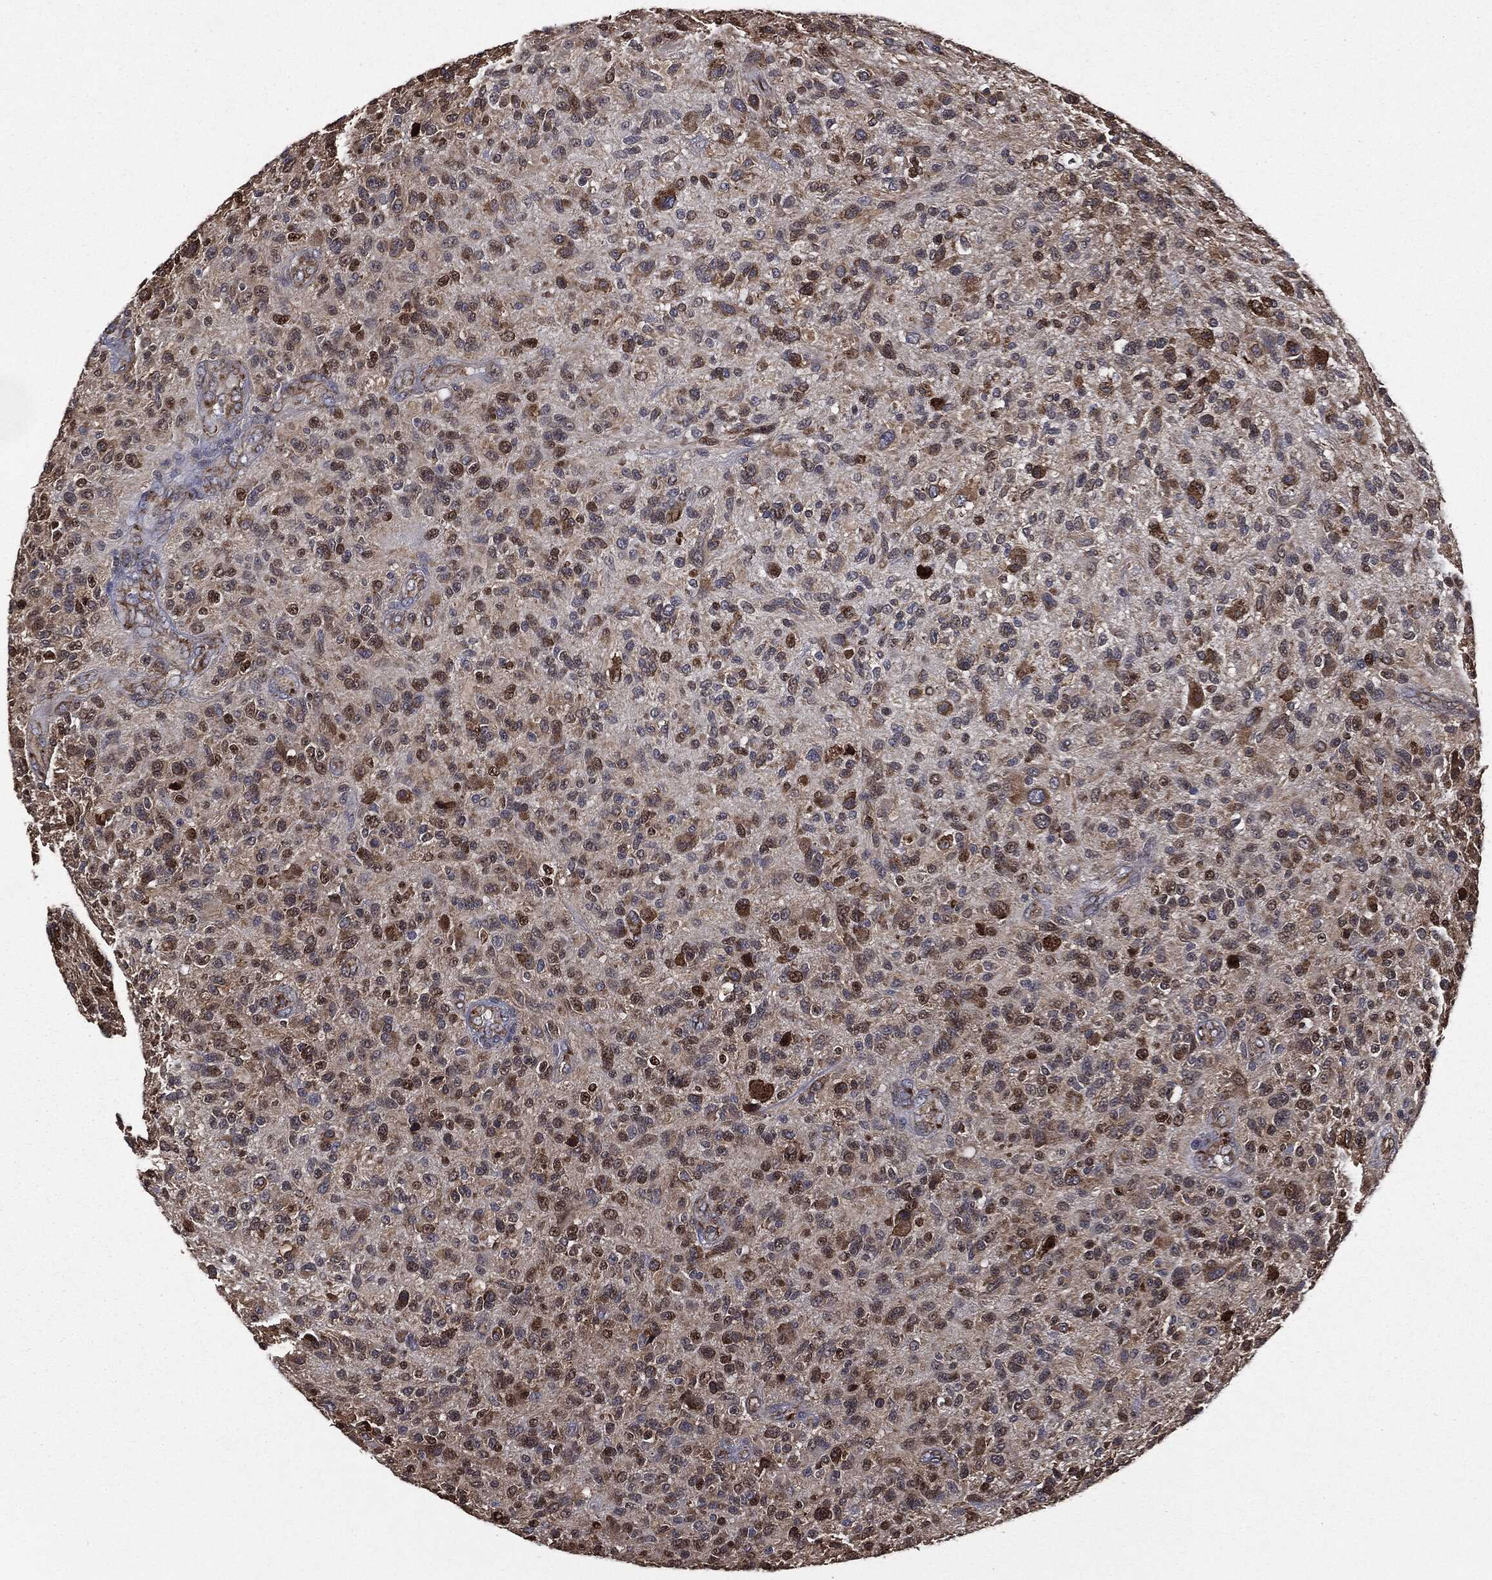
{"staining": {"intensity": "strong", "quantity": "<25%", "location": "cytoplasmic/membranous,nuclear"}, "tissue": "glioma", "cell_type": "Tumor cells", "image_type": "cancer", "snomed": [{"axis": "morphology", "description": "Glioma, malignant, High grade"}, {"axis": "topography", "description": "Brain"}], "caption": "Immunohistochemical staining of glioma displays medium levels of strong cytoplasmic/membranous and nuclear staining in approximately <25% of tumor cells.", "gene": "PLOD3", "patient": {"sex": "male", "age": 47}}